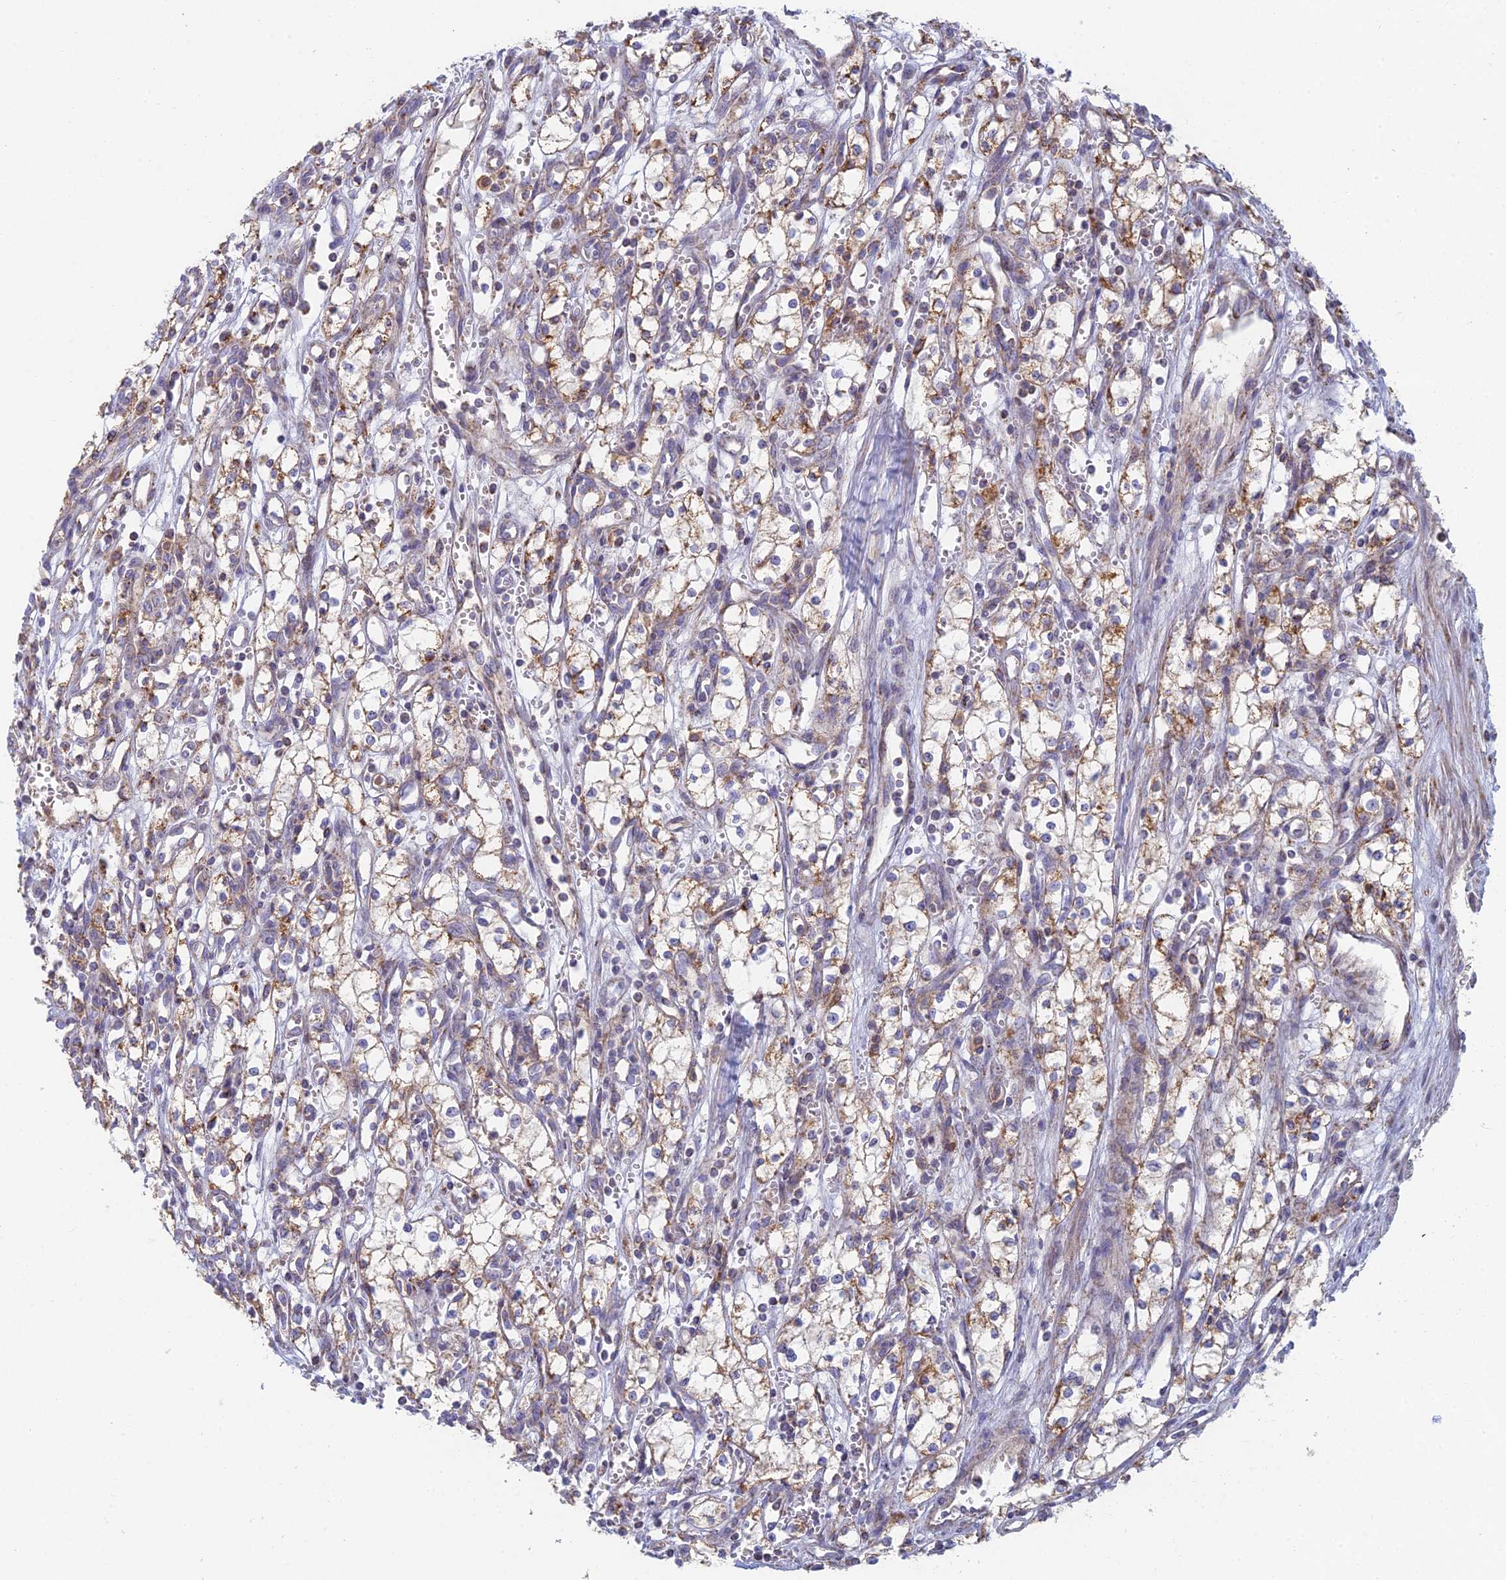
{"staining": {"intensity": "weak", "quantity": "25%-75%", "location": "cytoplasmic/membranous"}, "tissue": "renal cancer", "cell_type": "Tumor cells", "image_type": "cancer", "snomed": [{"axis": "morphology", "description": "Adenocarcinoma, NOS"}, {"axis": "topography", "description": "Kidney"}], "caption": "A micrograph showing weak cytoplasmic/membranous staining in about 25%-75% of tumor cells in renal adenocarcinoma, as visualized by brown immunohistochemical staining.", "gene": "IFTAP", "patient": {"sex": "male", "age": 59}}